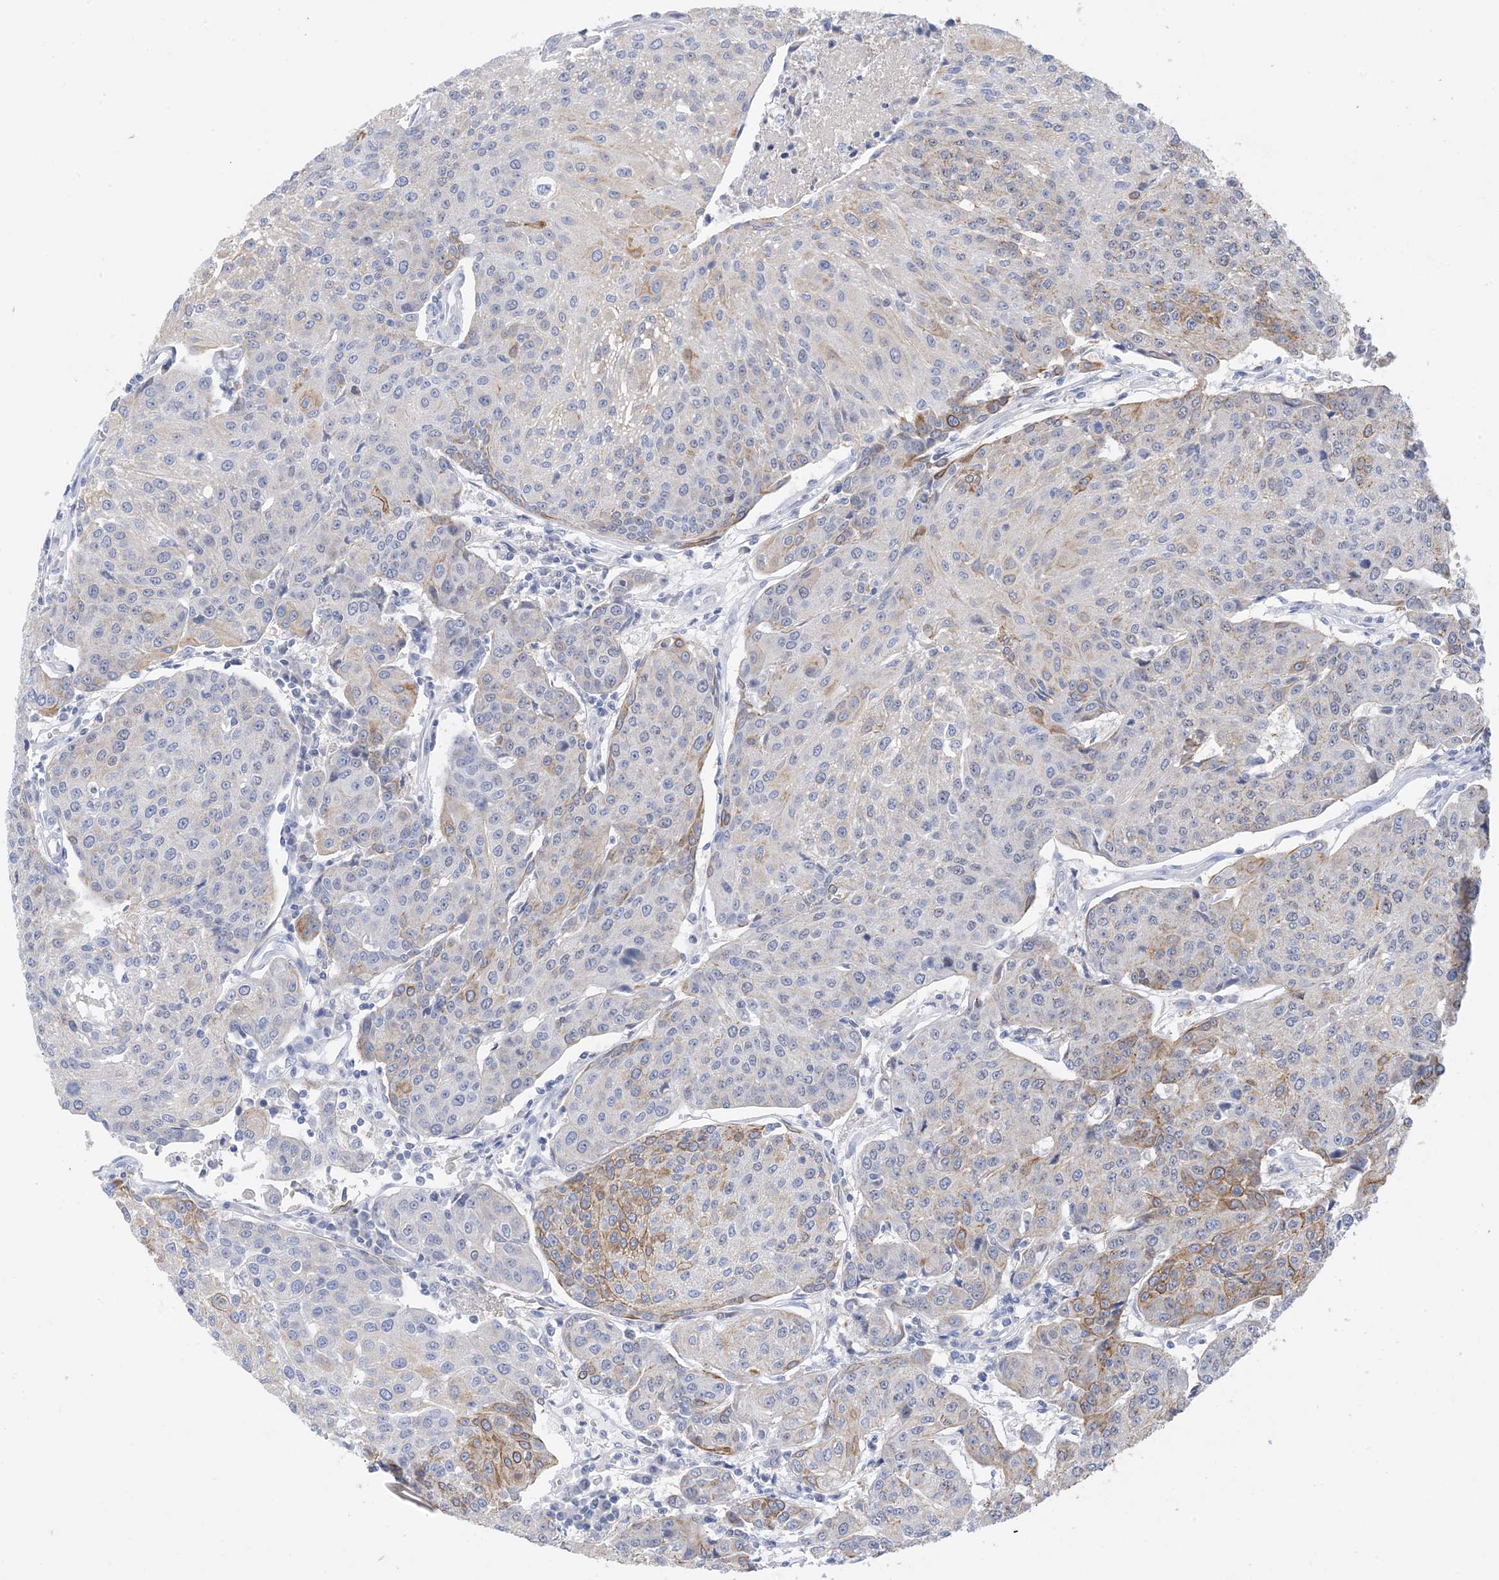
{"staining": {"intensity": "moderate", "quantity": "<25%", "location": "cytoplasmic/membranous"}, "tissue": "urothelial cancer", "cell_type": "Tumor cells", "image_type": "cancer", "snomed": [{"axis": "morphology", "description": "Urothelial carcinoma, High grade"}, {"axis": "topography", "description": "Urinary bladder"}], "caption": "Urothelial cancer tissue shows moderate cytoplasmic/membranous staining in approximately <25% of tumor cells, visualized by immunohistochemistry.", "gene": "PLK4", "patient": {"sex": "female", "age": 85}}